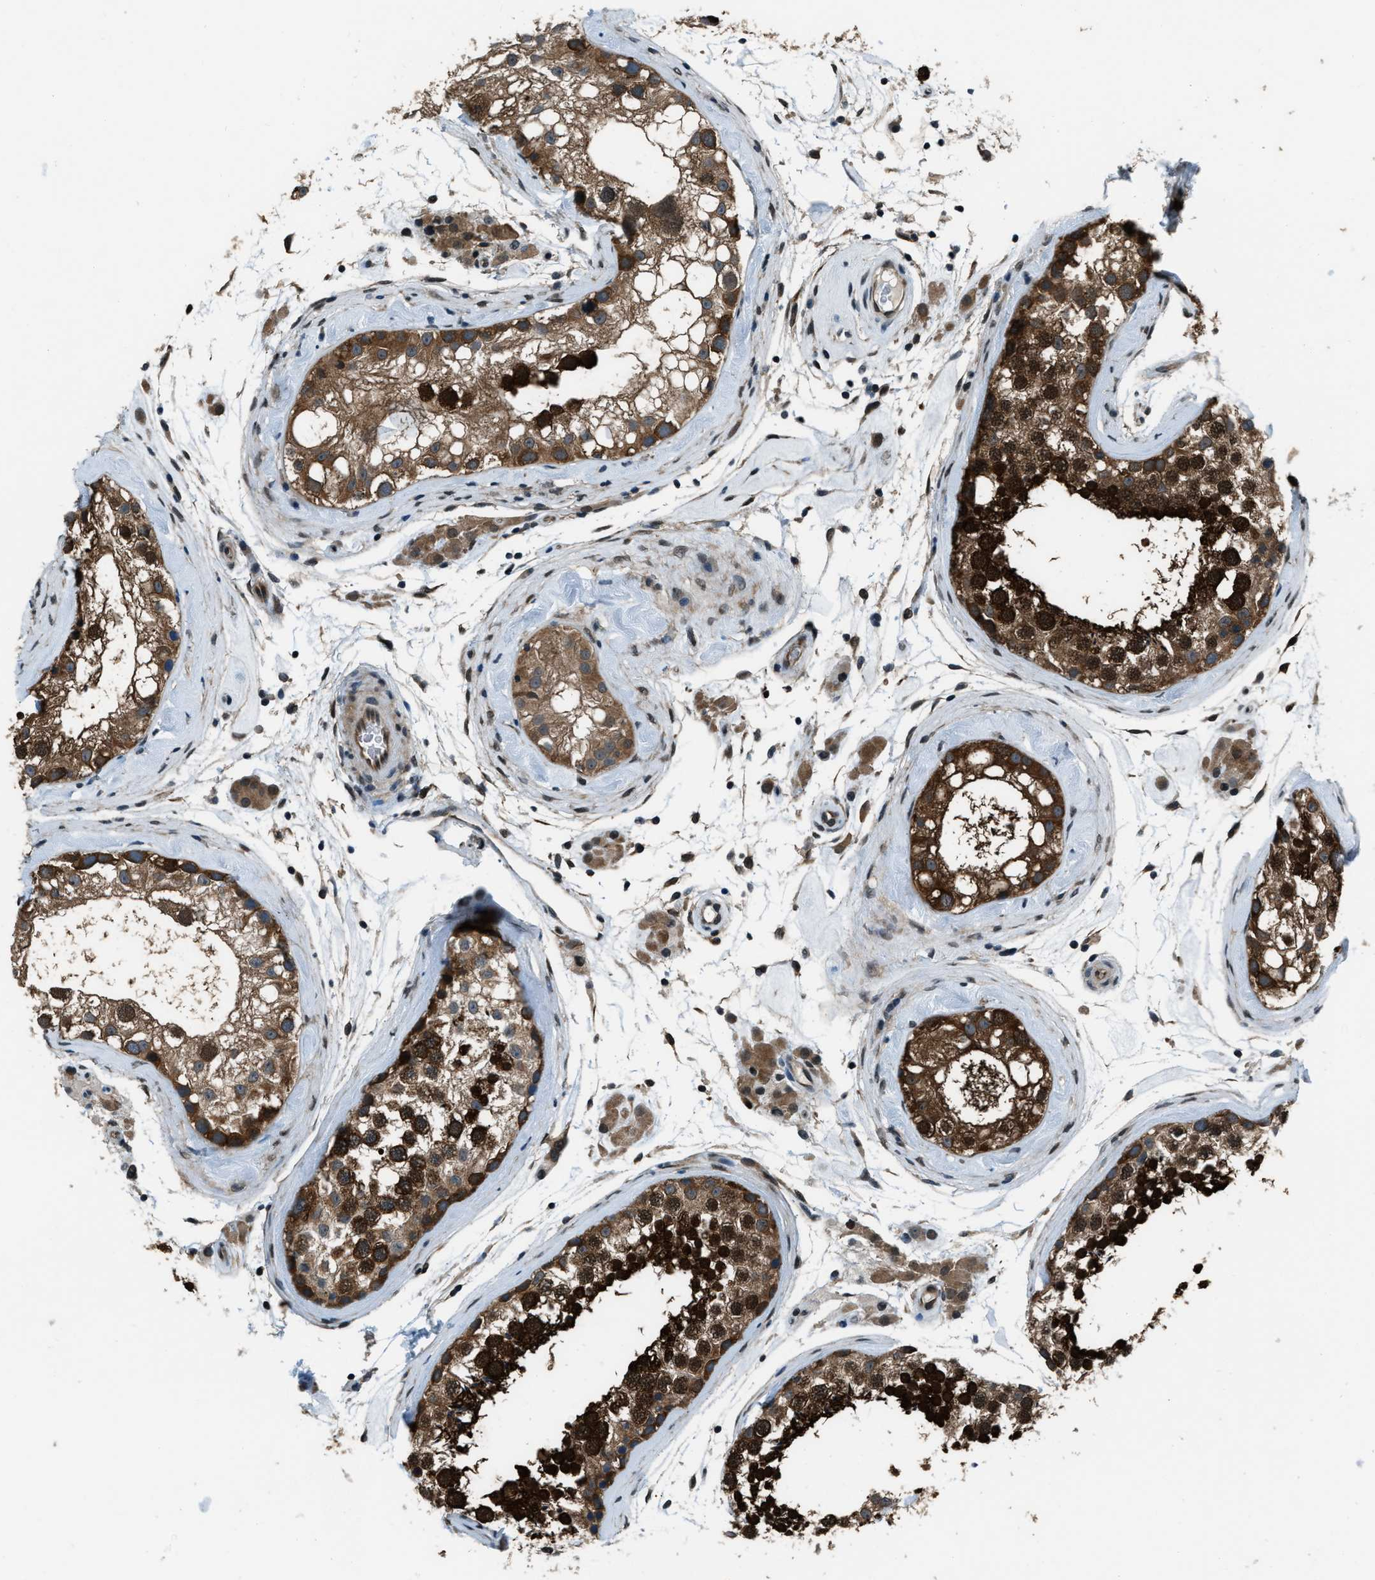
{"staining": {"intensity": "strong", "quantity": ">75%", "location": "cytoplasmic/membranous,nuclear"}, "tissue": "testis", "cell_type": "Cells in seminiferous ducts", "image_type": "normal", "snomed": [{"axis": "morphology", "description": "Normal tissue, NOS"}, {"axis": "topography", "description": "Testis"}], "caption": "A micrograph of testis stained for a protein shows strong cytoplasmic/membranous,nuclear brown staining in cells in seminiferous ducts.", "gene": "NUDCD3", "patient": {"sex": "male", "age": 46}}